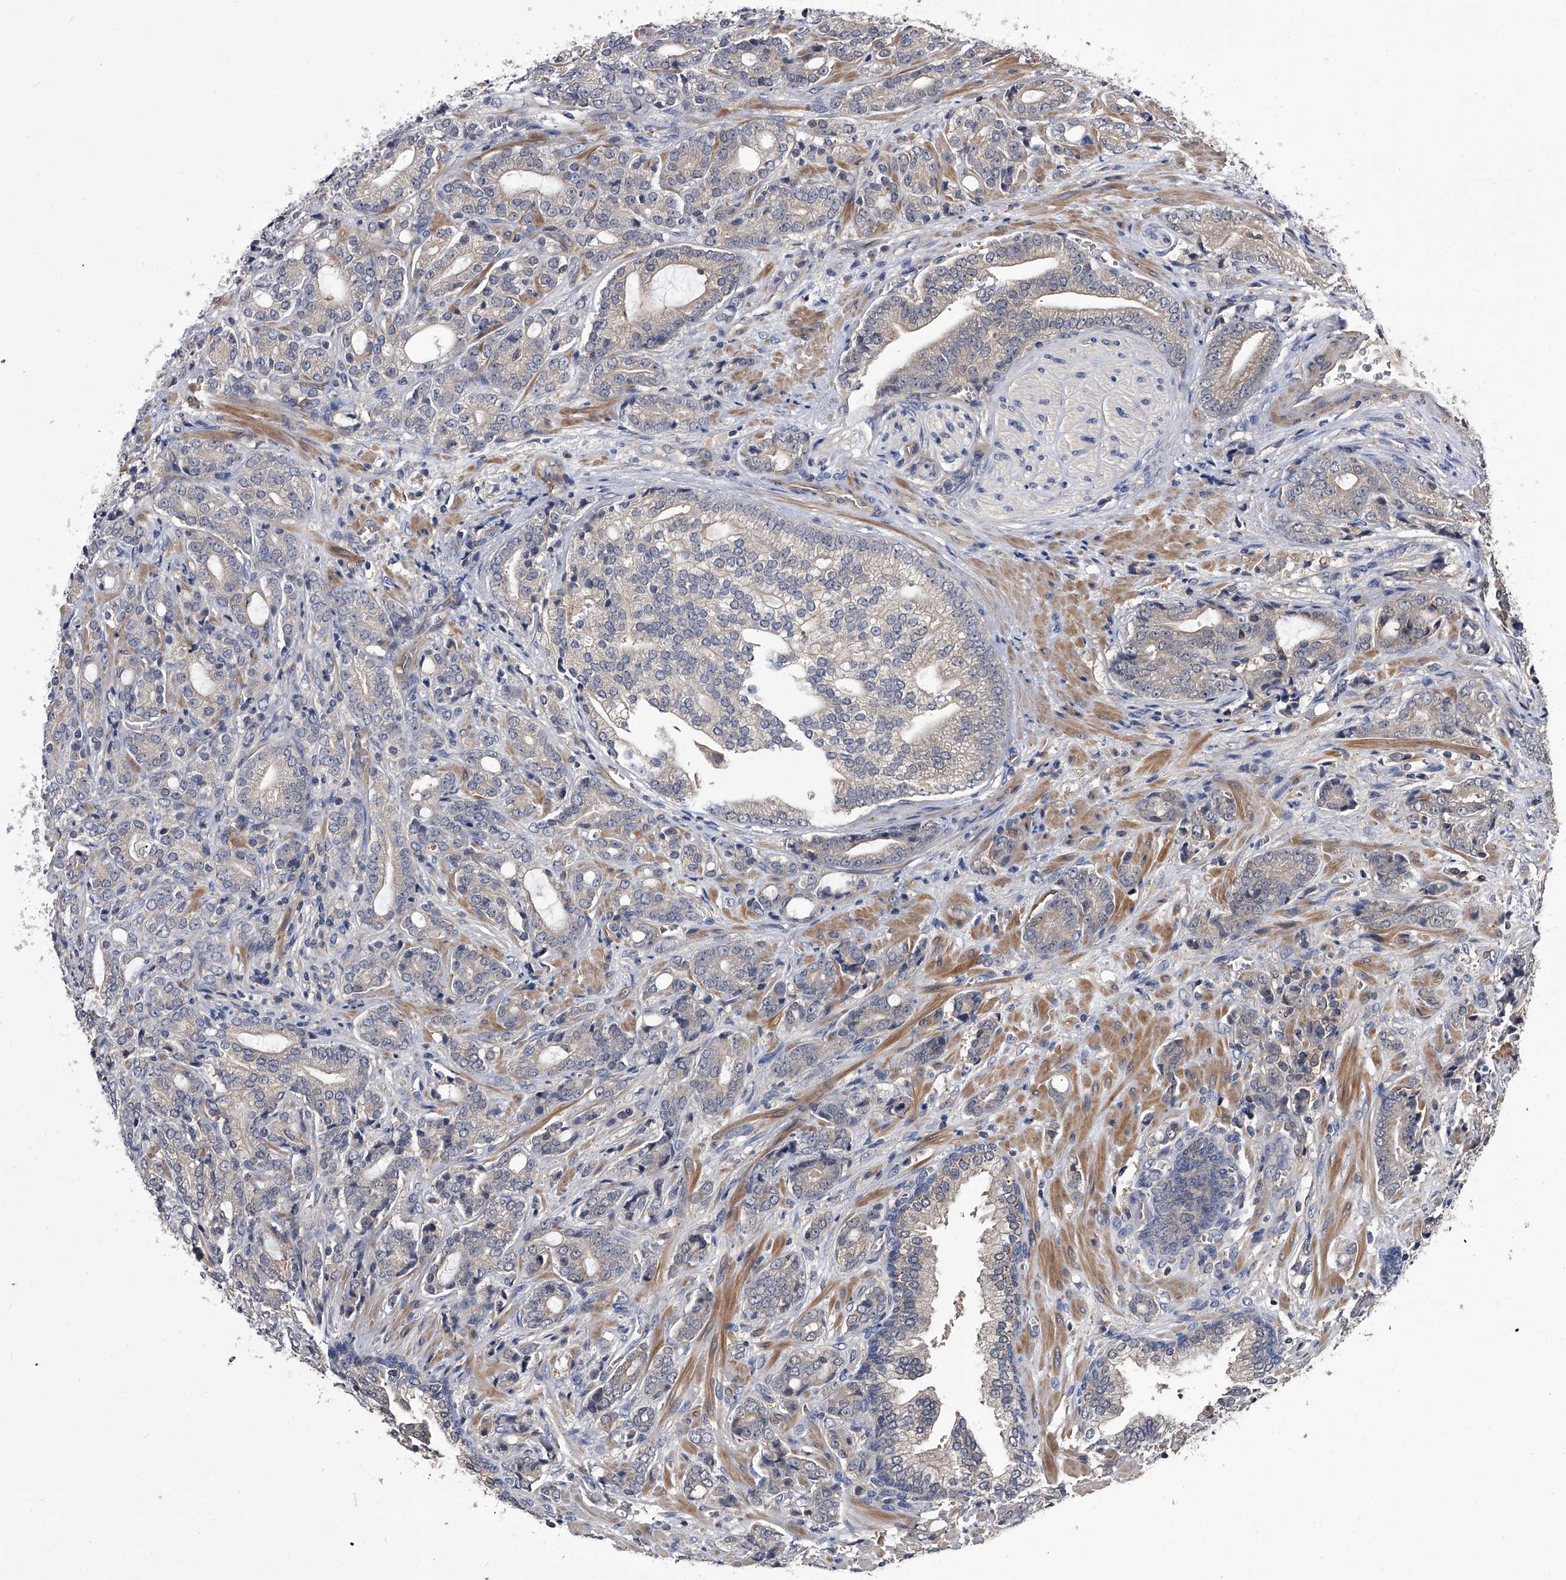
{"staining": {"intensity": "weak", "quantity": "<25%", "location": "cytoplasmic/membranous"}, "tissue": "prostate cancer", "cell_type": "Tumor cells", "image_type": "cancer", "snomed": [{"axis": "morphology", "description": "Adenocarcinoma, High grade"}, {"axis": "topography", "description": "Prostate"}], "caption": "There is no significant staining in tumor cells of prostate cancer.", "gene": "STK36", "patient": {"sex": "male", "age": 57}}